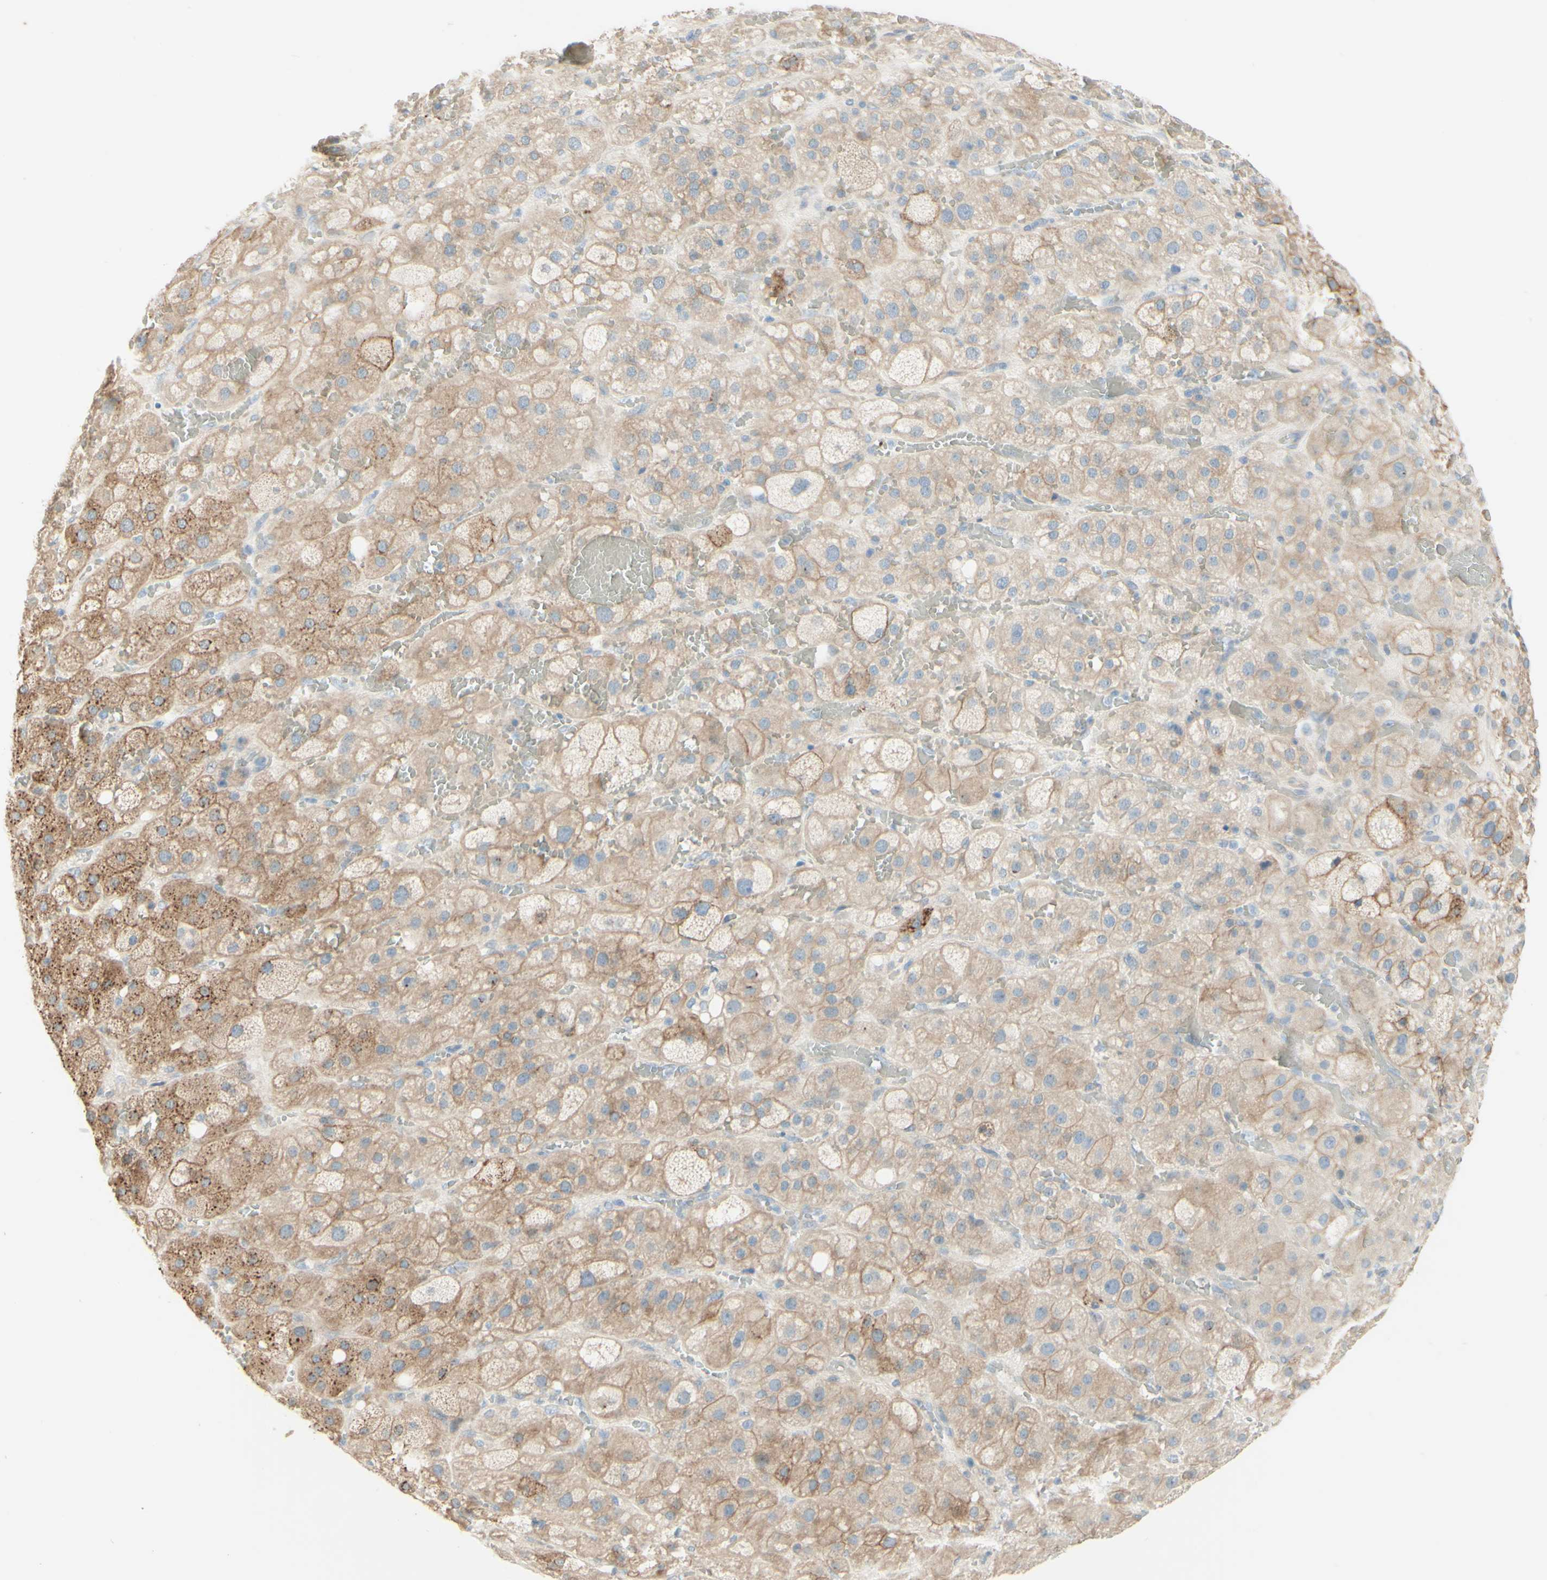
{"staining": {"intensity": "moderate", "quantity": ">75%", "location": "cytoplasmic/membranous"}, "tissue": "adrenal gland", "cell_type": "Glandular cells", "image_type": "normal", "snomed": [{"axis": "morphology", "description": "Normal tissue, NOS"}, {"axis": "topography", "description": "Adrenal gland"}], "caption": "A brown stain shows moderate cytoplasmic/membranous expression of a protein in glandular cells of benign adrenal gland. The protein of interest is shown in brown color, while the nuclei are stained blue.", "gene": "RNF149", "patient": {"sex": "female", "age": 47}}